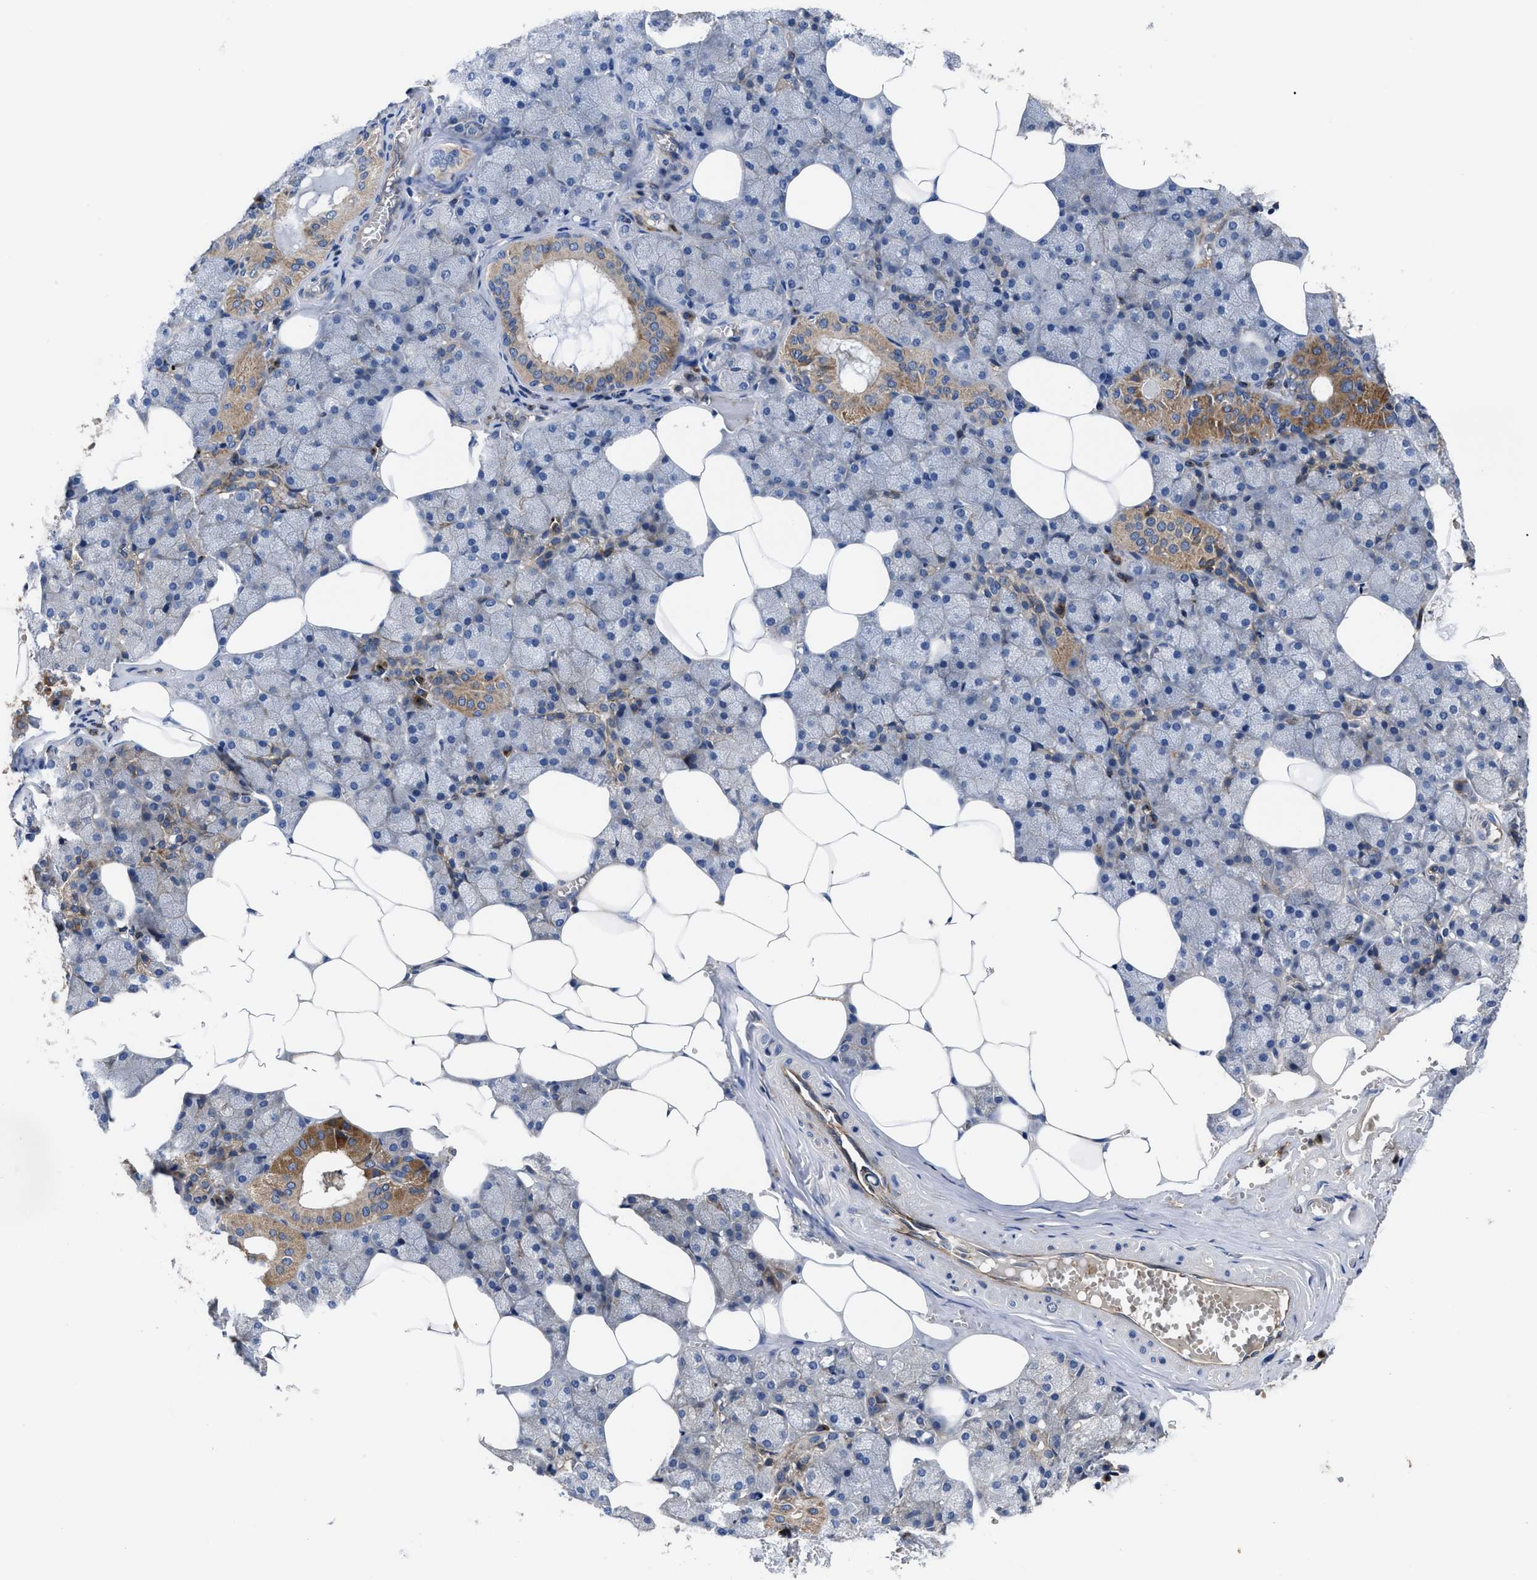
{"staining": {"intensity": "moderate", "quantity": "25%-75%", "location": "cytoplasmic/membranous"}, "tissue": "salivary gland", "cell_type": "Glandular cells", "image_type": "normal", "snomed": [{"axis": "morphology", "description": "Normal tissue, NOS"}, {"axis": "topography", "description": "Salivary gland"}], "caption": "Normal salivary gland displays moderate cytoplasmic/membranous positivity in approximately 25%-75% of glandular cells, visualized by immunohistochemistry.", "gene": "YBEY", "patient": {"sex": "male", "age": 62}}